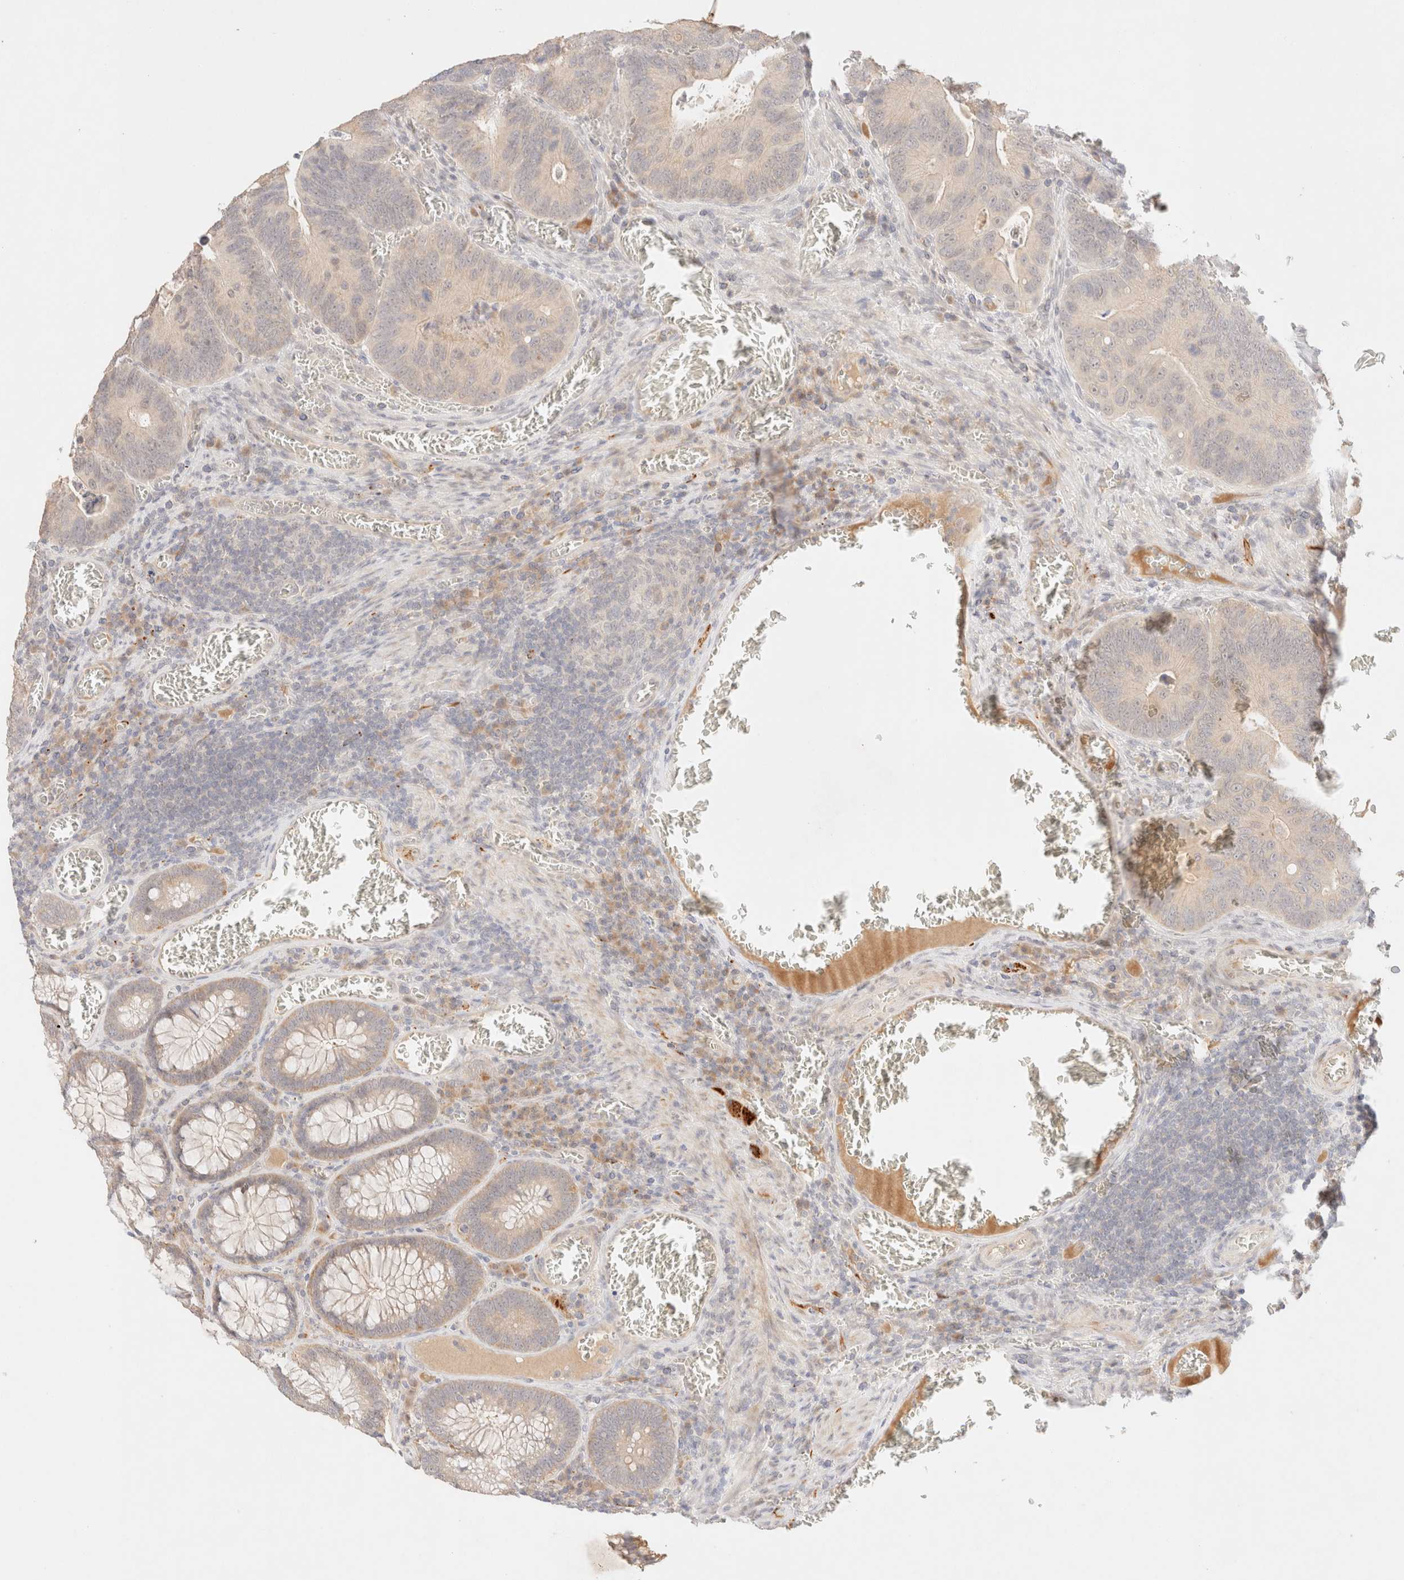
{"staining": {"intensity": "negative", "quantity": "none", "location": "none"}, "tissue": "colorectal cancer", "cell_type": "Tumor cells", "image_type": "cancer", "snomed": [{"axis": "morphology", "description": "Inflammation, NOS"}, {"axis": "morphology", "description": "Adenocarcinoma, NOS"}, {"axis": "topography", "description": "Colon"}], "caption": "Colorectal cancer stained for a protein using immunohistochemistry reveals no expression tumor cells.", "gene": "SNTB1", "patient": {"sex": "male", "age": 72}}